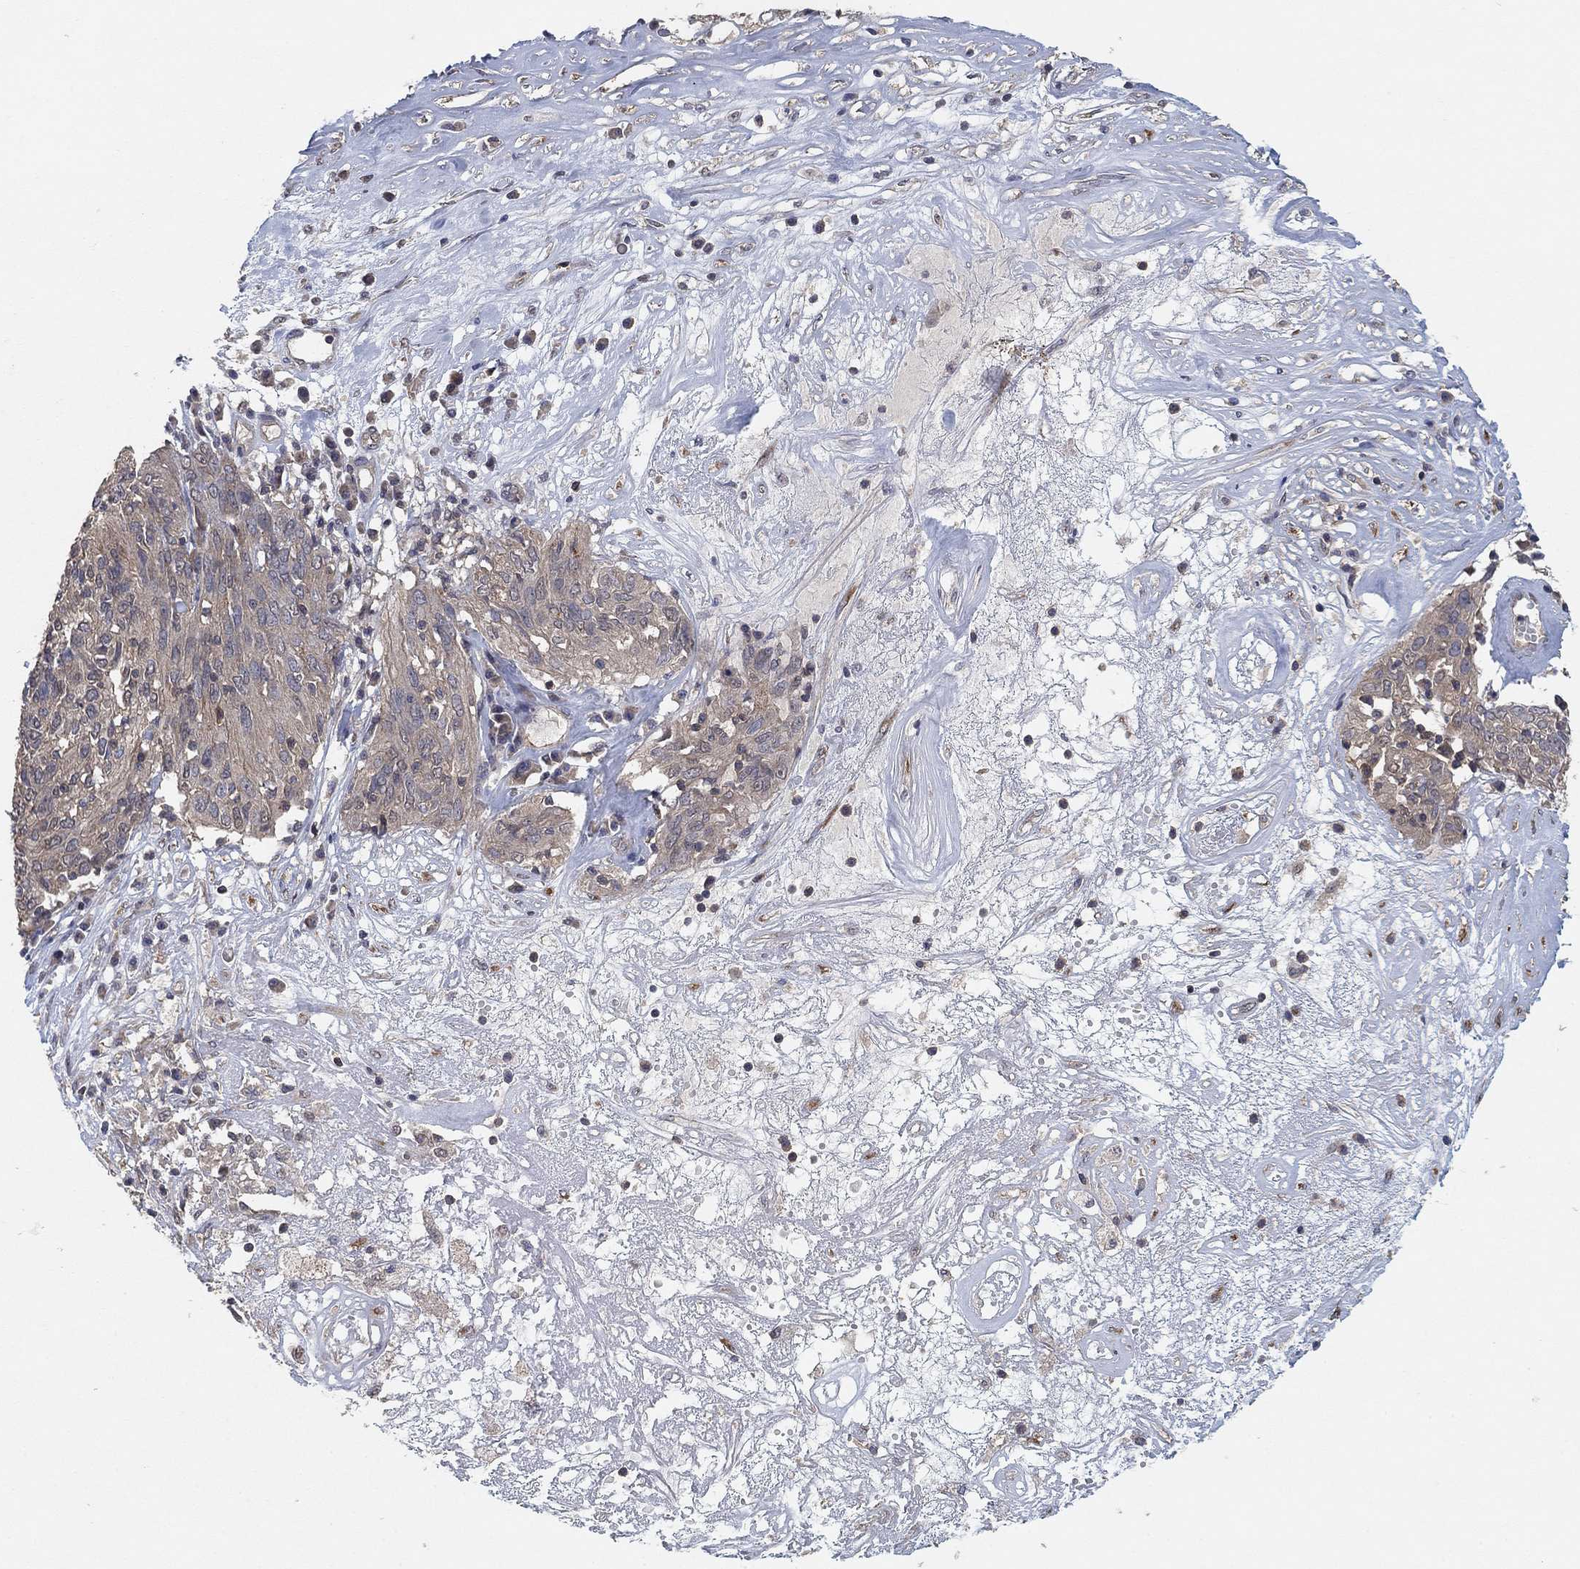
{"staining": {"intensity": "negative", "quantity": "none", "location": "none"}, "tissue": "ovarian cancer", "cell_type": "Tumor cells", "image_type": "cancer", "snomed": [{"axis": "morphology", "description": "Carcinoma, endometroid"}, {"axis": "topography", "description": "Ovary"}], "caption": "High magnification brightfield microscopy of ovarian cancer (endometroid carcinoma) stained with DAB (brown) and counterstained with hematoxylin (blue): tumor cells show no significant positivity. (Stains: DAB (3,3'-diaminobenzidine) IHC with hematoxylin counter stain, Microscopy: brightfield microscopy at high magnification).", "gene": "CCDC43", "patient": {"sex": "female", "age": 50}}